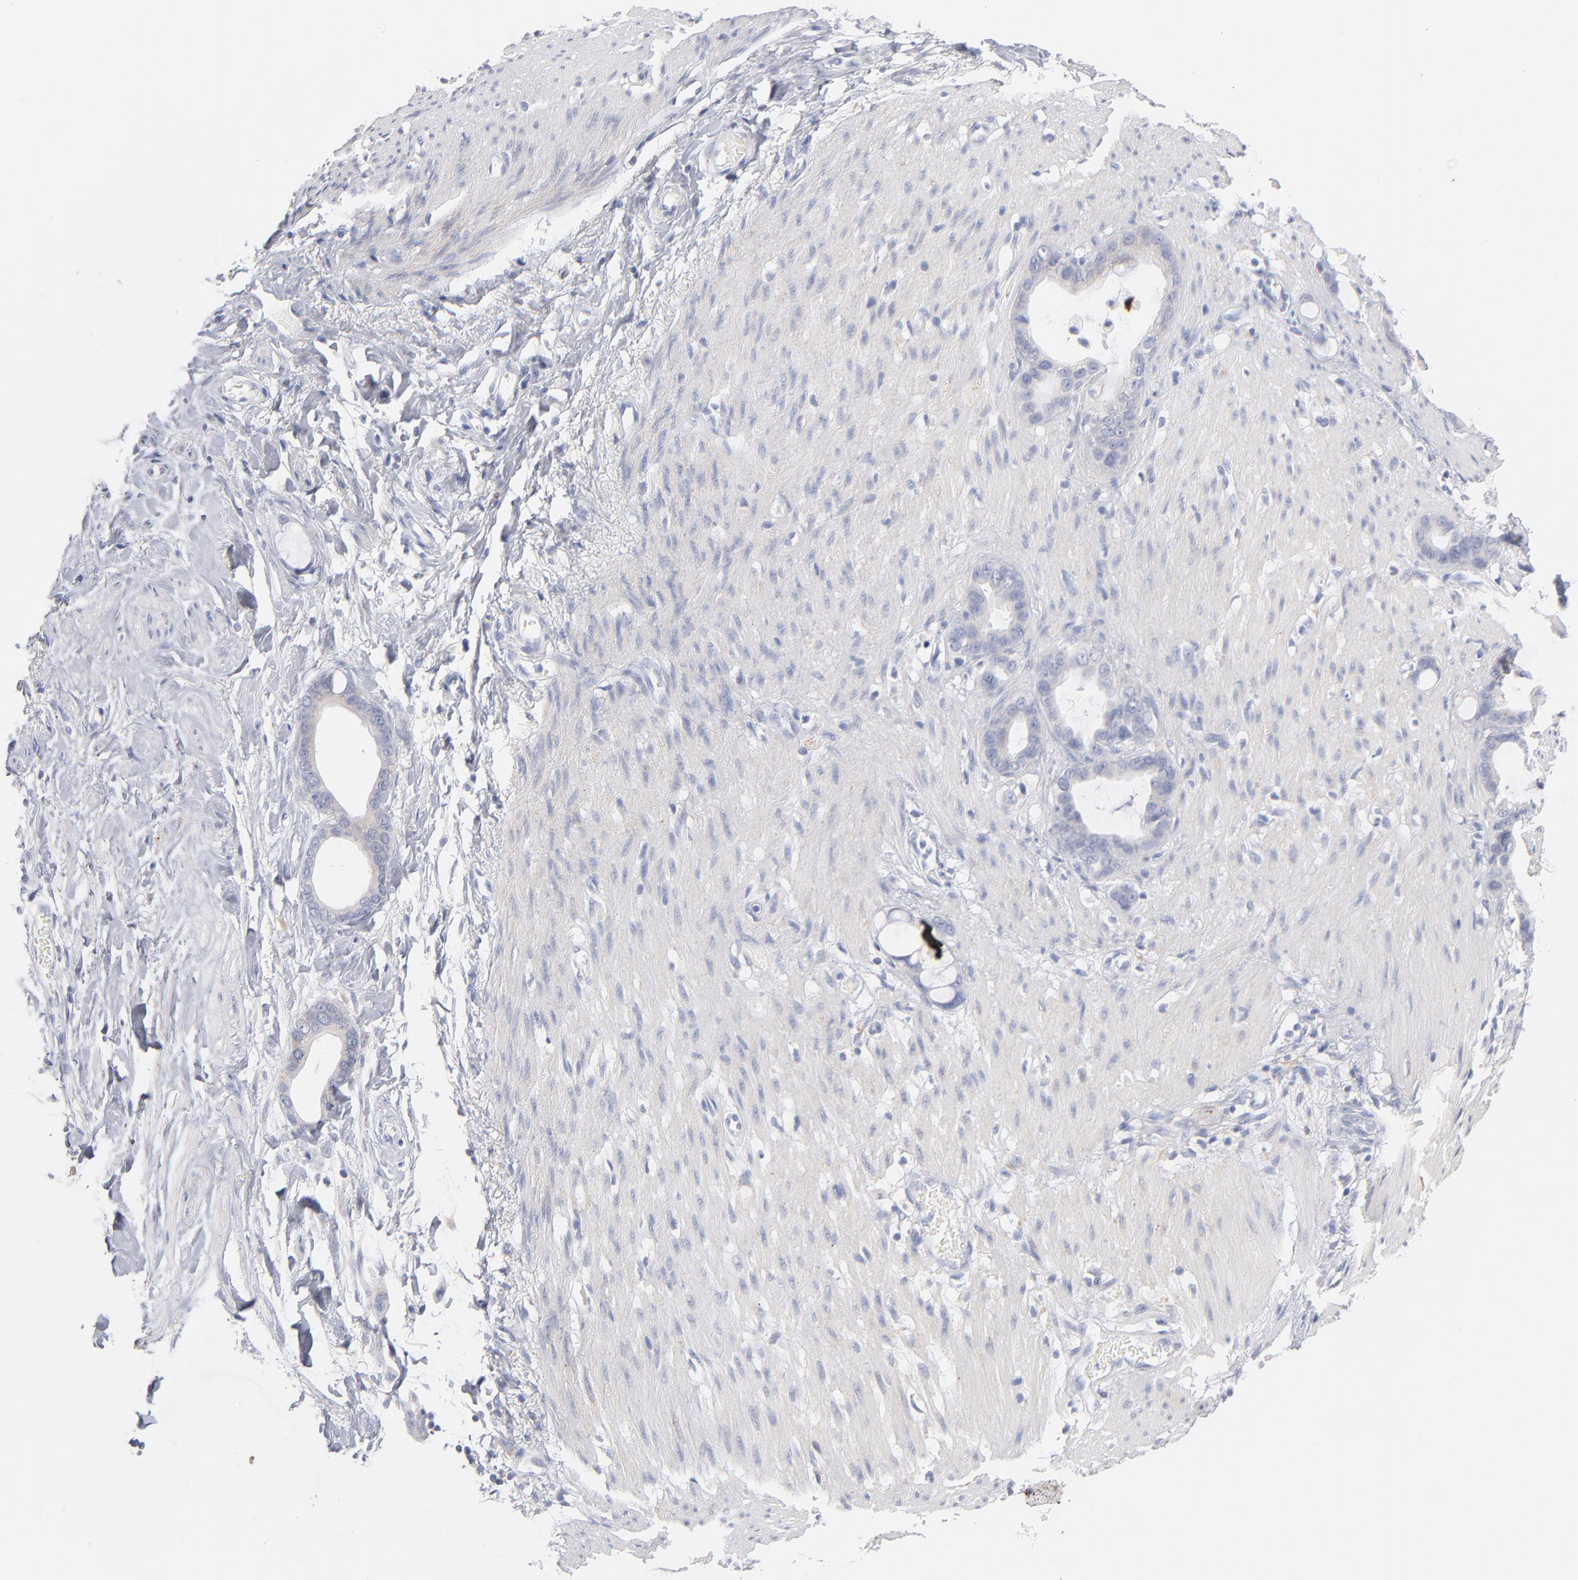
{"staining": {"intensity": "negative", "quantity": "none", "location": "none"}, "tissue": "stomach cancer", "cell_type": "Tumor cells", "image_type": "cancer", "snomed": [{"axis": "morphology", "description": "Adenocarcinoma, NOS"}, {"axis": "topography", "description": "Stomach"}], "caption": "High power microscopy image of an immunohistochemistry image of stomach cancer, revealing no significant positivity in tumor cells.", "gene": "MID1", "patient": {"sex": "female", "age": 75}}